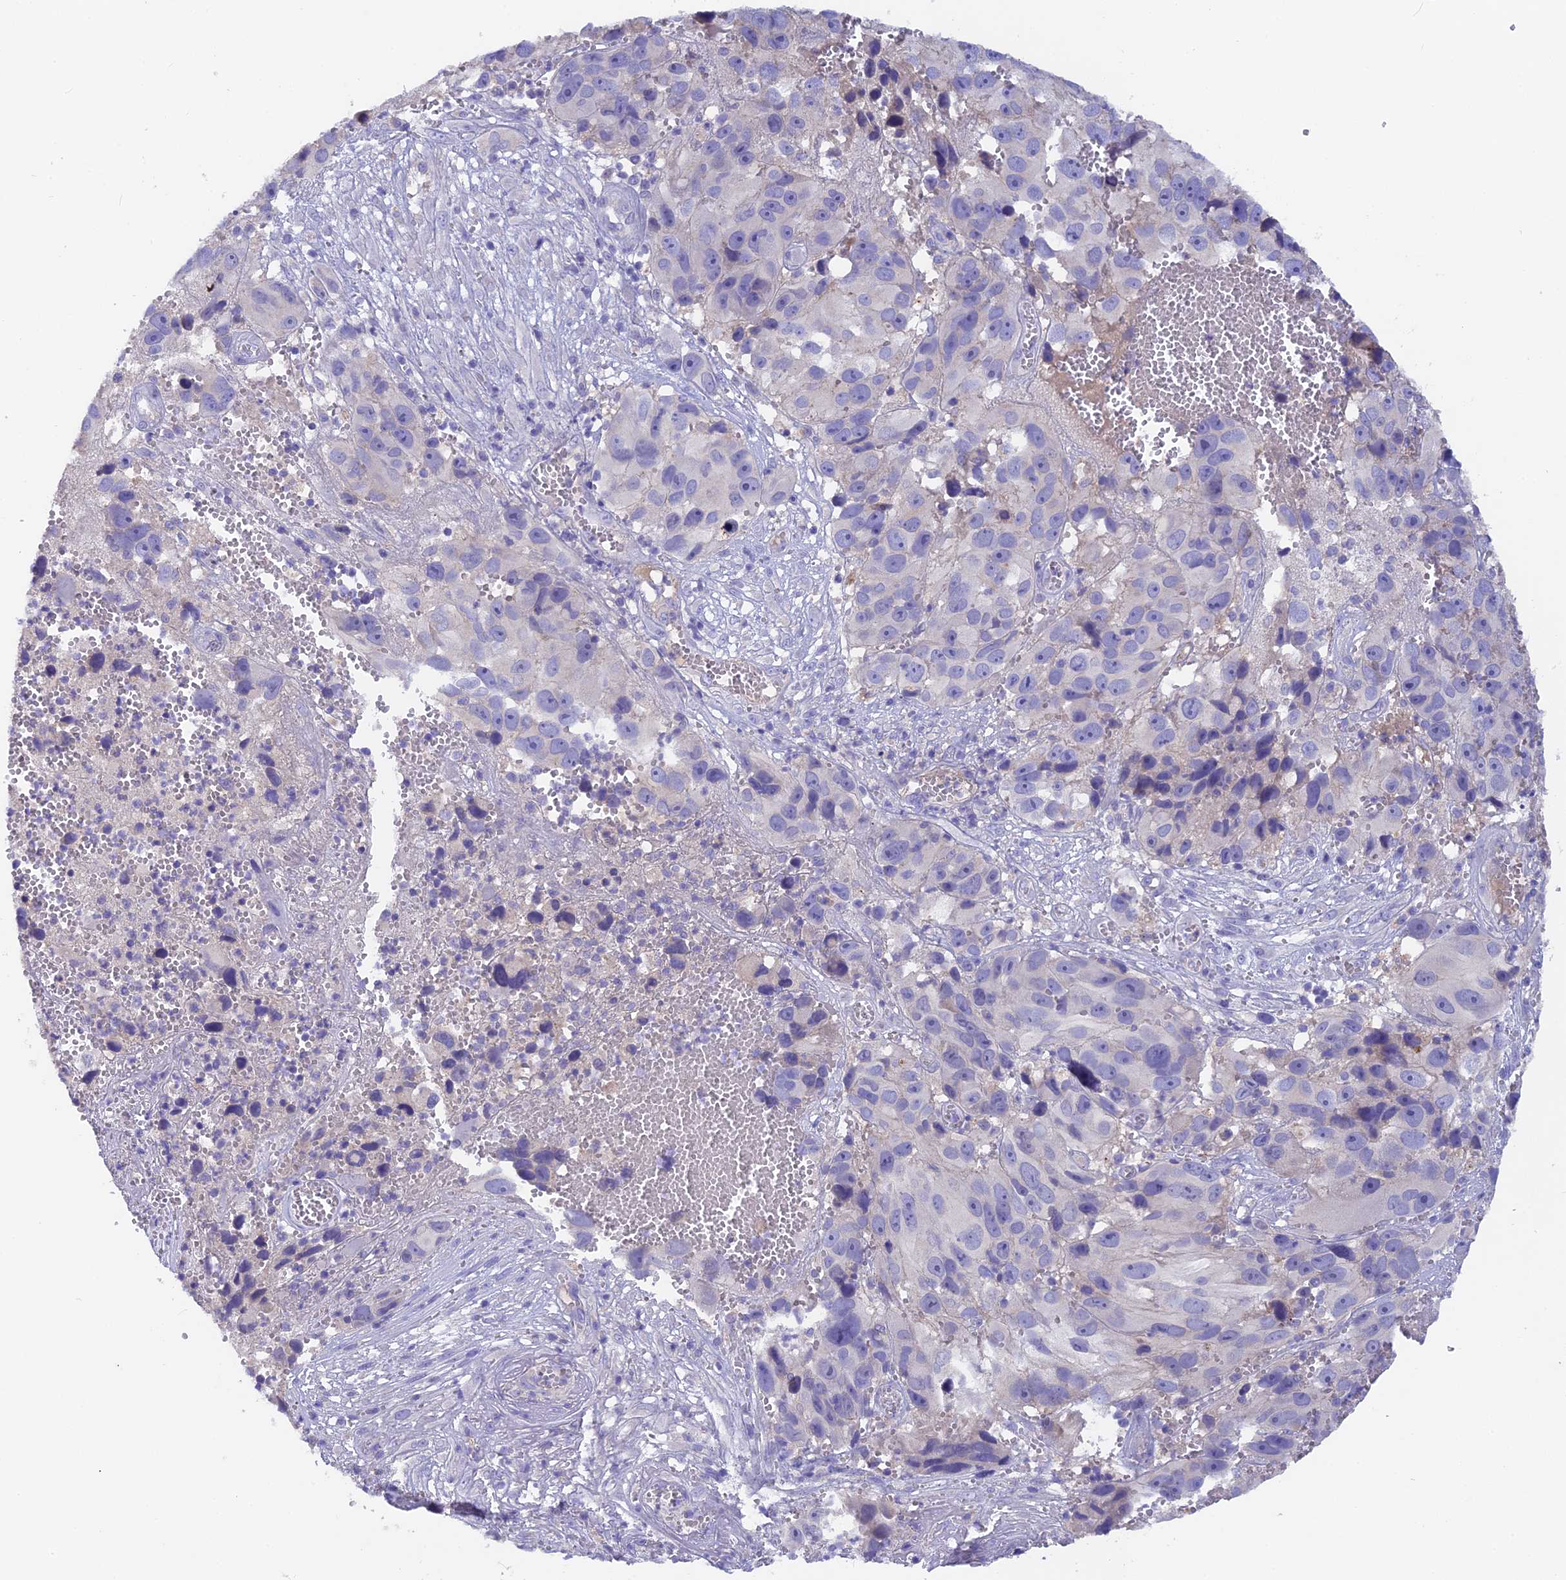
{"staining": {"intensity": "negative", "quantity": "none", "location": "none"}, "tissue": "melanoma", "cell_type": "Tumor cells", "image_type": "cancer", "snomed": [{"axis": "morphology", "description": "Malignant melanoma, NOS"}, {"axis": "topography", "description": "Skin"}], "caption": "This is an immunohistochemistry (IHC) photomicrograph of human melanoma. There is no positivity in tumor cells.", "gene": "PZP", "patient": {"sex": "male", "age": 84}}